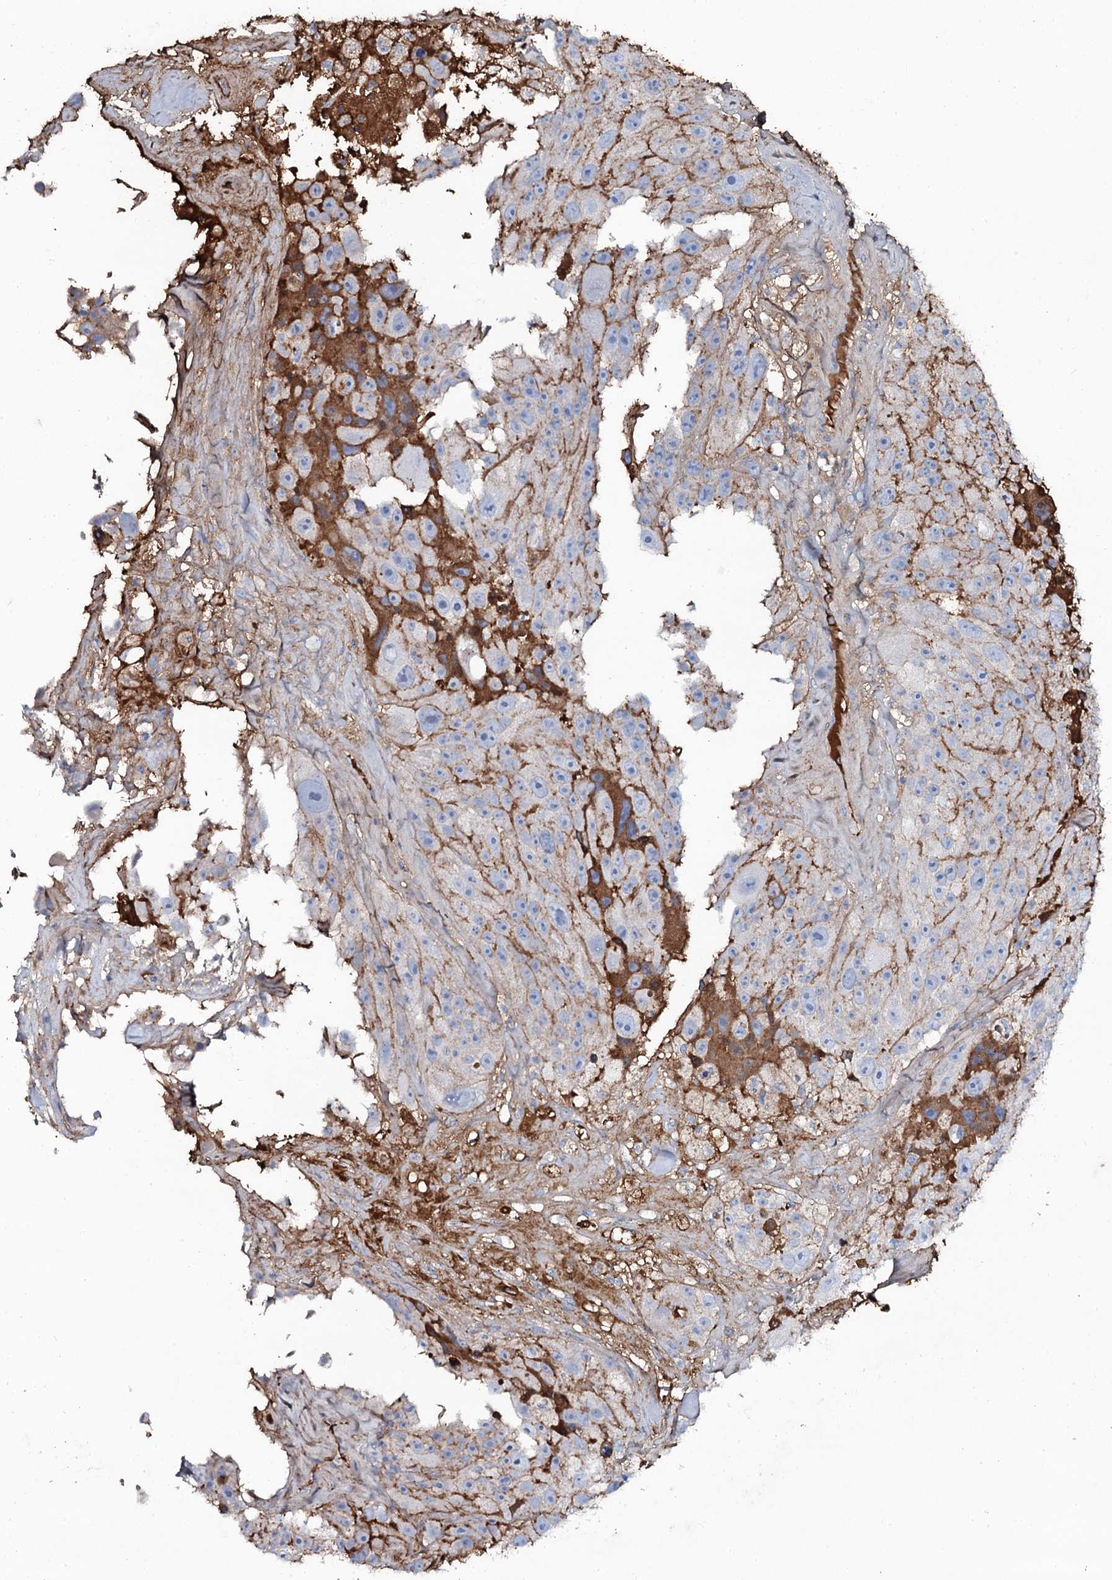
{"staining": {"intensity": "moderate", "quantity": "25%-75%", "location": "cytoplasmic/membranous"}, "tissue": "melanoma", "cell_type": "Tumor cells", "image_type": "cancer", "snomed": [{"axis": "morphology", "description": "Malignant melanoma, Metastatic site"}, {"axis": "topography", "description": "Lymph node"}], "caption": "Immunohistochemical staining of melanoma exhibits medium levels of moderate cytoplasmic/membranous protein staining in about 25%-75% of tumor cells.", "gene": "EDN1", "patient": {"sex": "male", "age": 62}}